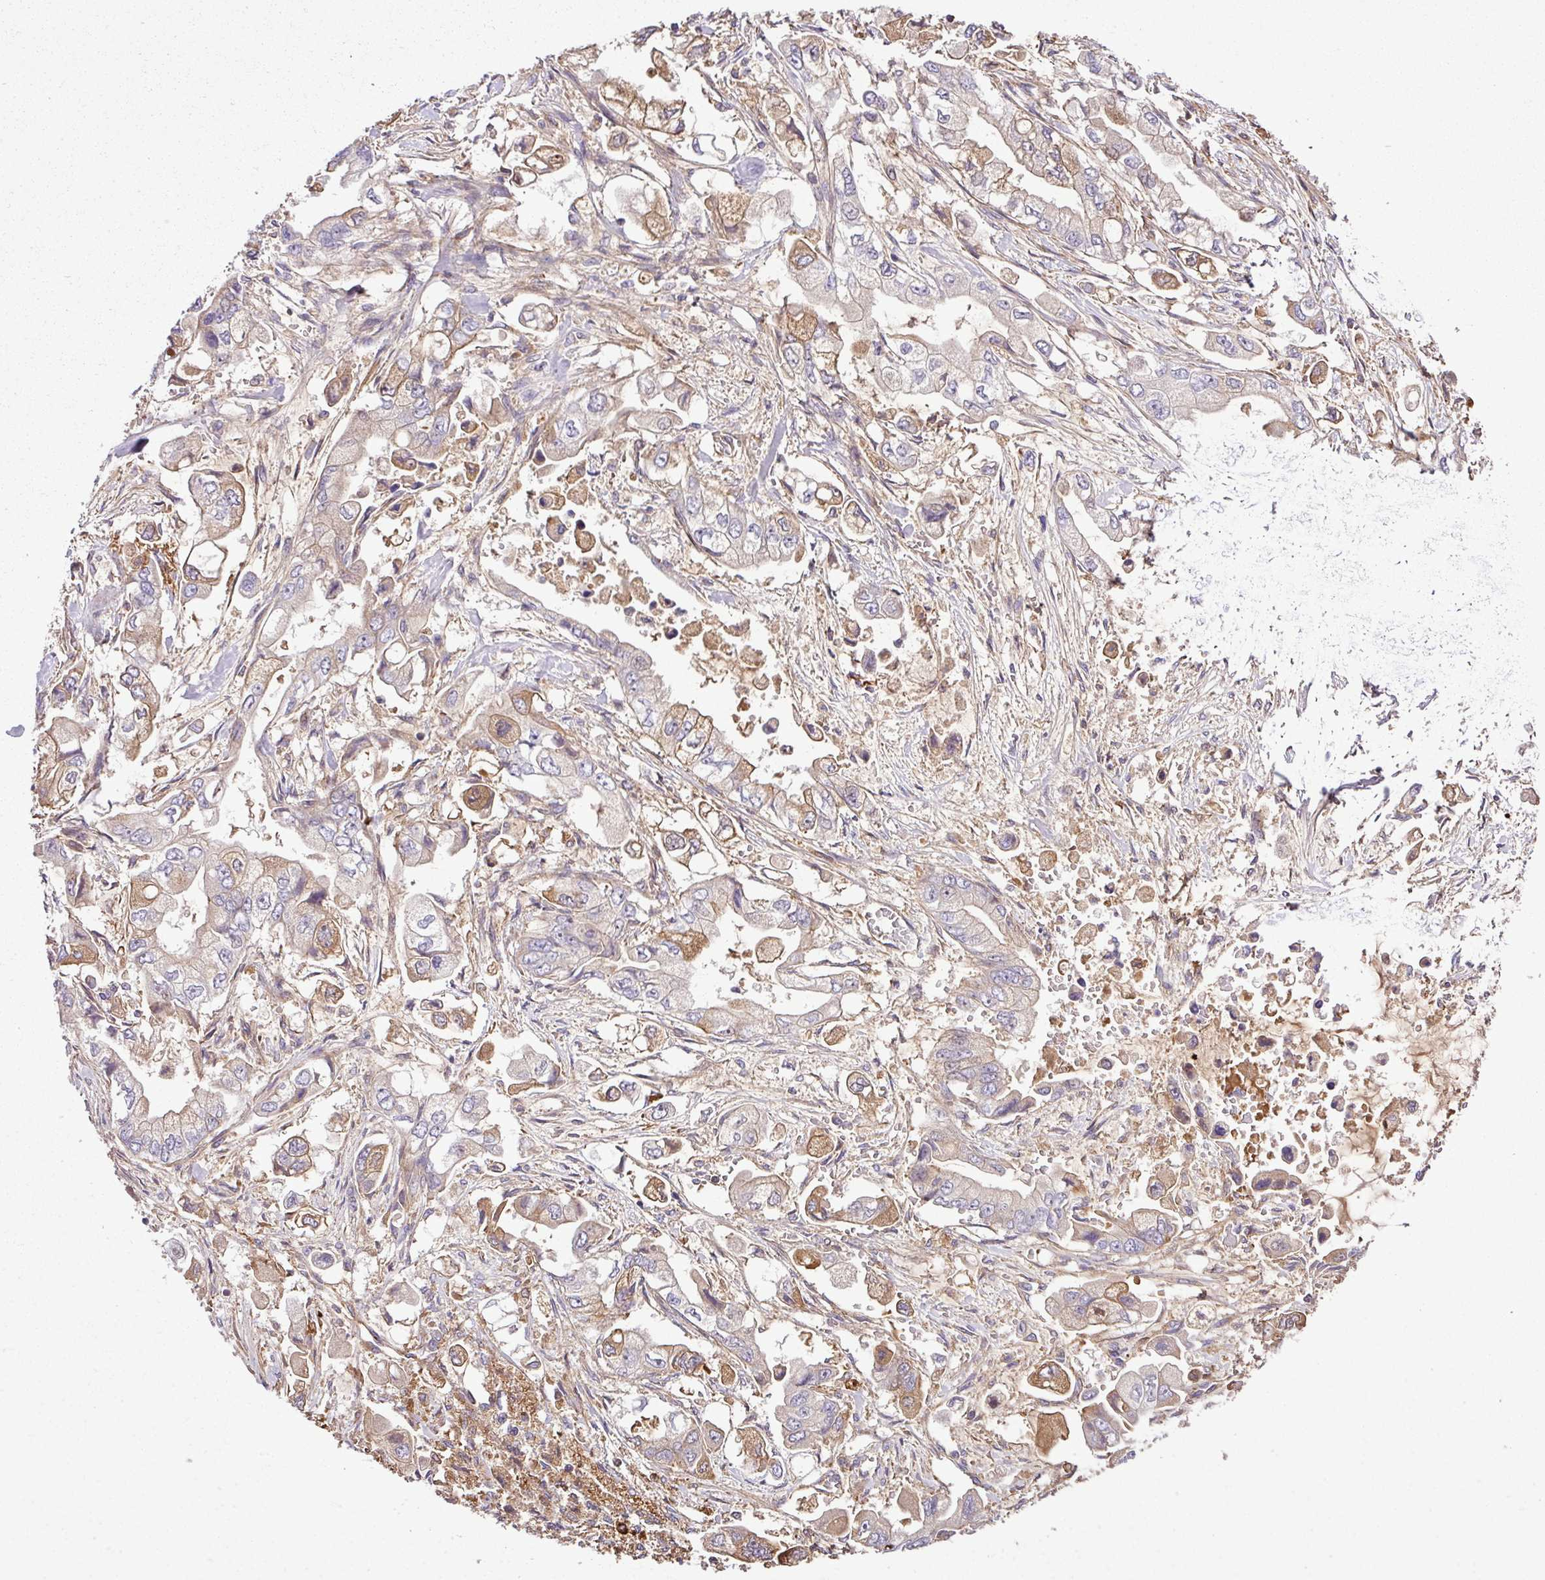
{"staining": {"intensity": "moderate", "quantity": "<25%", "location": "cytoplasmic/membranous"}, "tissue": "stomach cancer", "cell_type": "Tumor cells", "image_type": "cancer", "snomed": [{"axis": "morphology", "description": "Adenocarcinoma, NOS"}, {"axis": "topography", "description": "Stomach"}], "caption": "Moderate cytoplasmic/membranous positivity for a protein is appreciated in about <25% of tumor cells of stomach adenocarcinoma using IHC.", "gene": "ZNF266", "patient": {"sex": "male", "age": 62}}